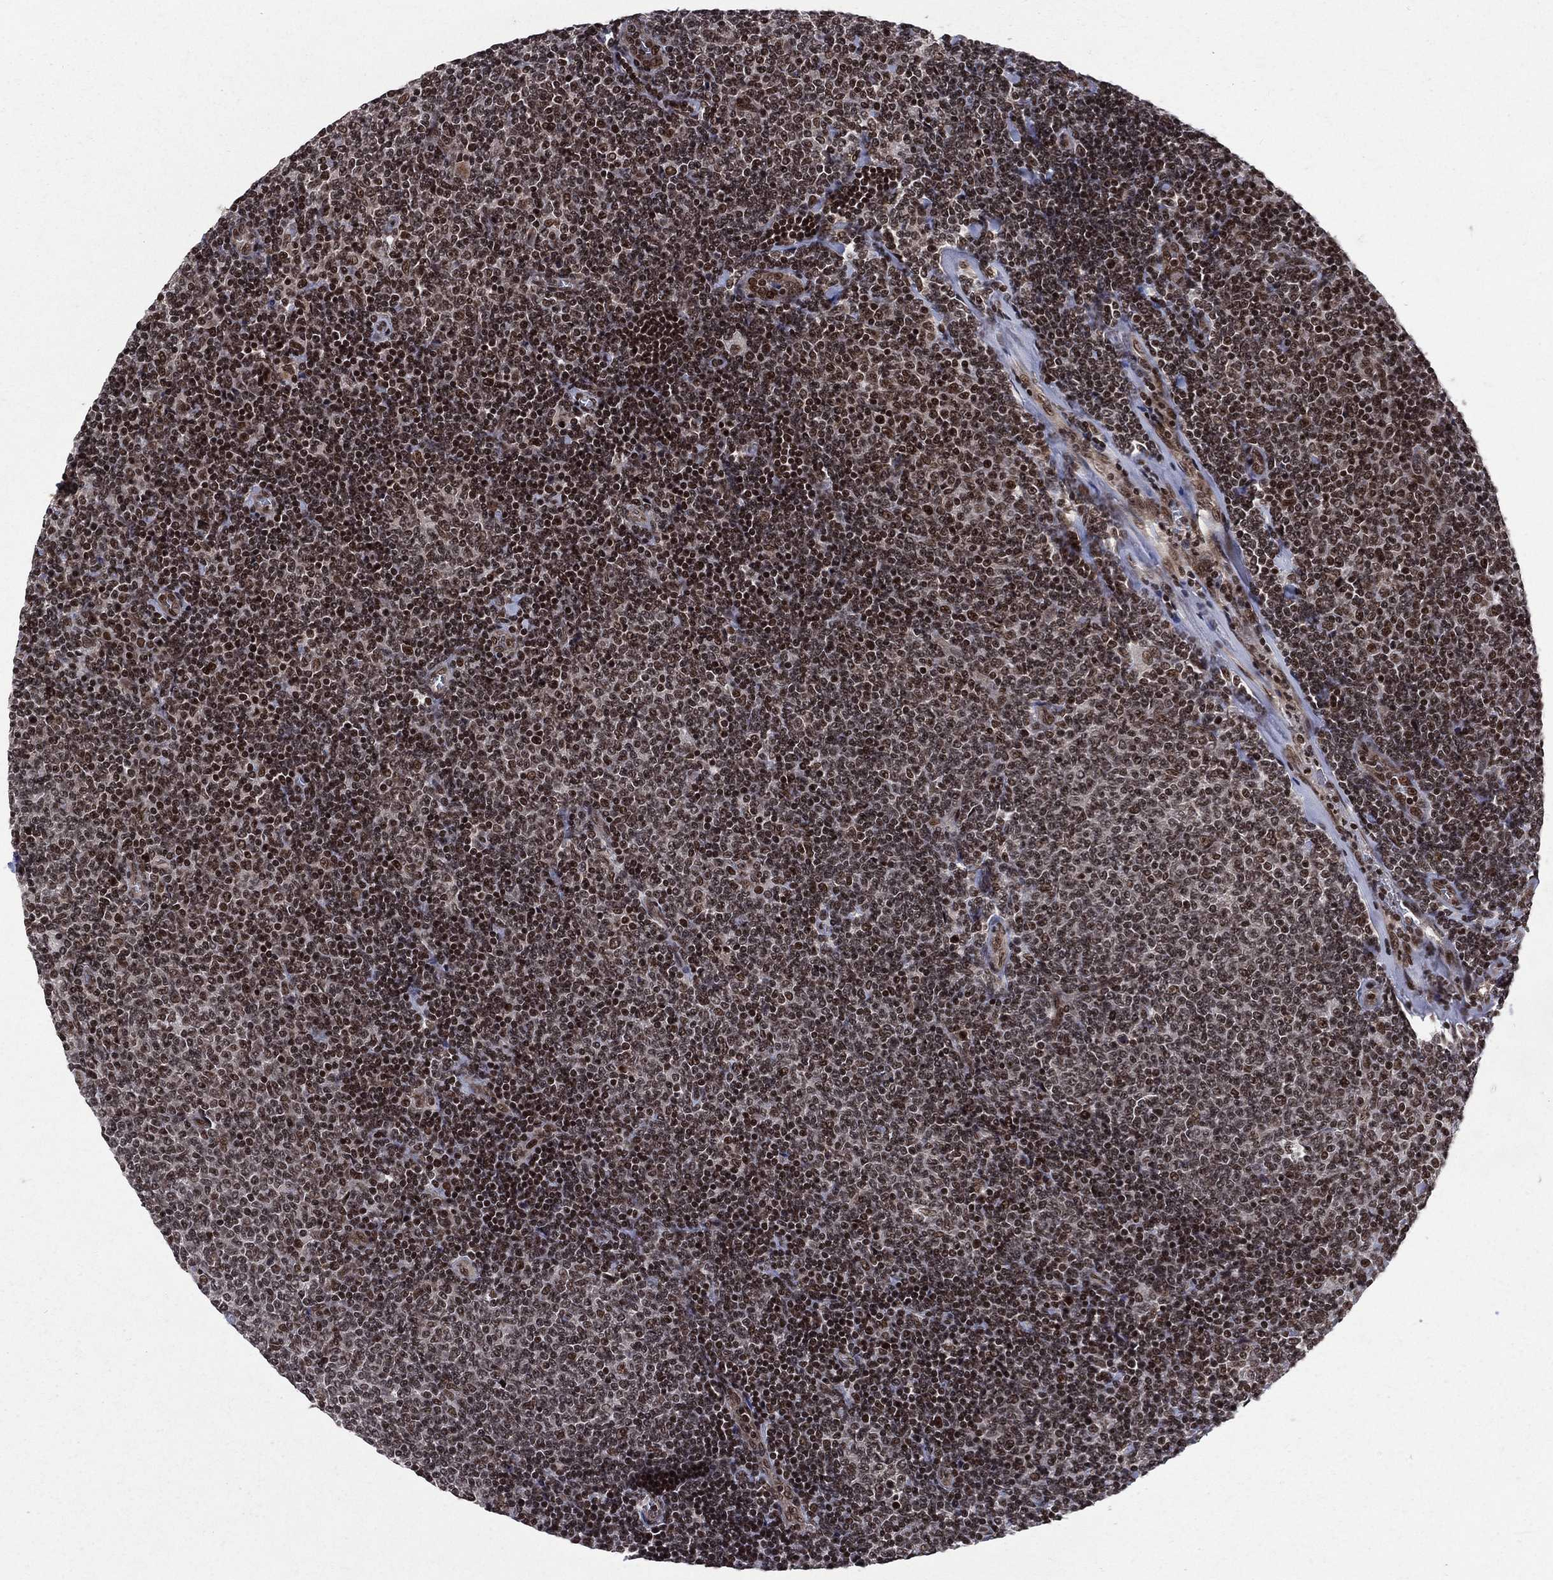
{"staining": {"intensity": "strong", "quantity": ">75%", "location": "nuclear"}, "tissue": "lymphoma", "cell_type": "Tumor cells", "image_type": "cancer", "snomed": [{"axis": "morphology", "description": "Malignant lymphoma, non-Hodgkin's type, Low grade"}, {"axis": "topography", "description": "Lymph node"}], "caption": "Low-grade malignant lymphoma, non-Hodgkin's type stained for a protein (brown) displays strong nuclear positive positivity in about >75% of tumor cells.", "gene": "SMC3", "patient": {"sex": "male", "age": 52}}